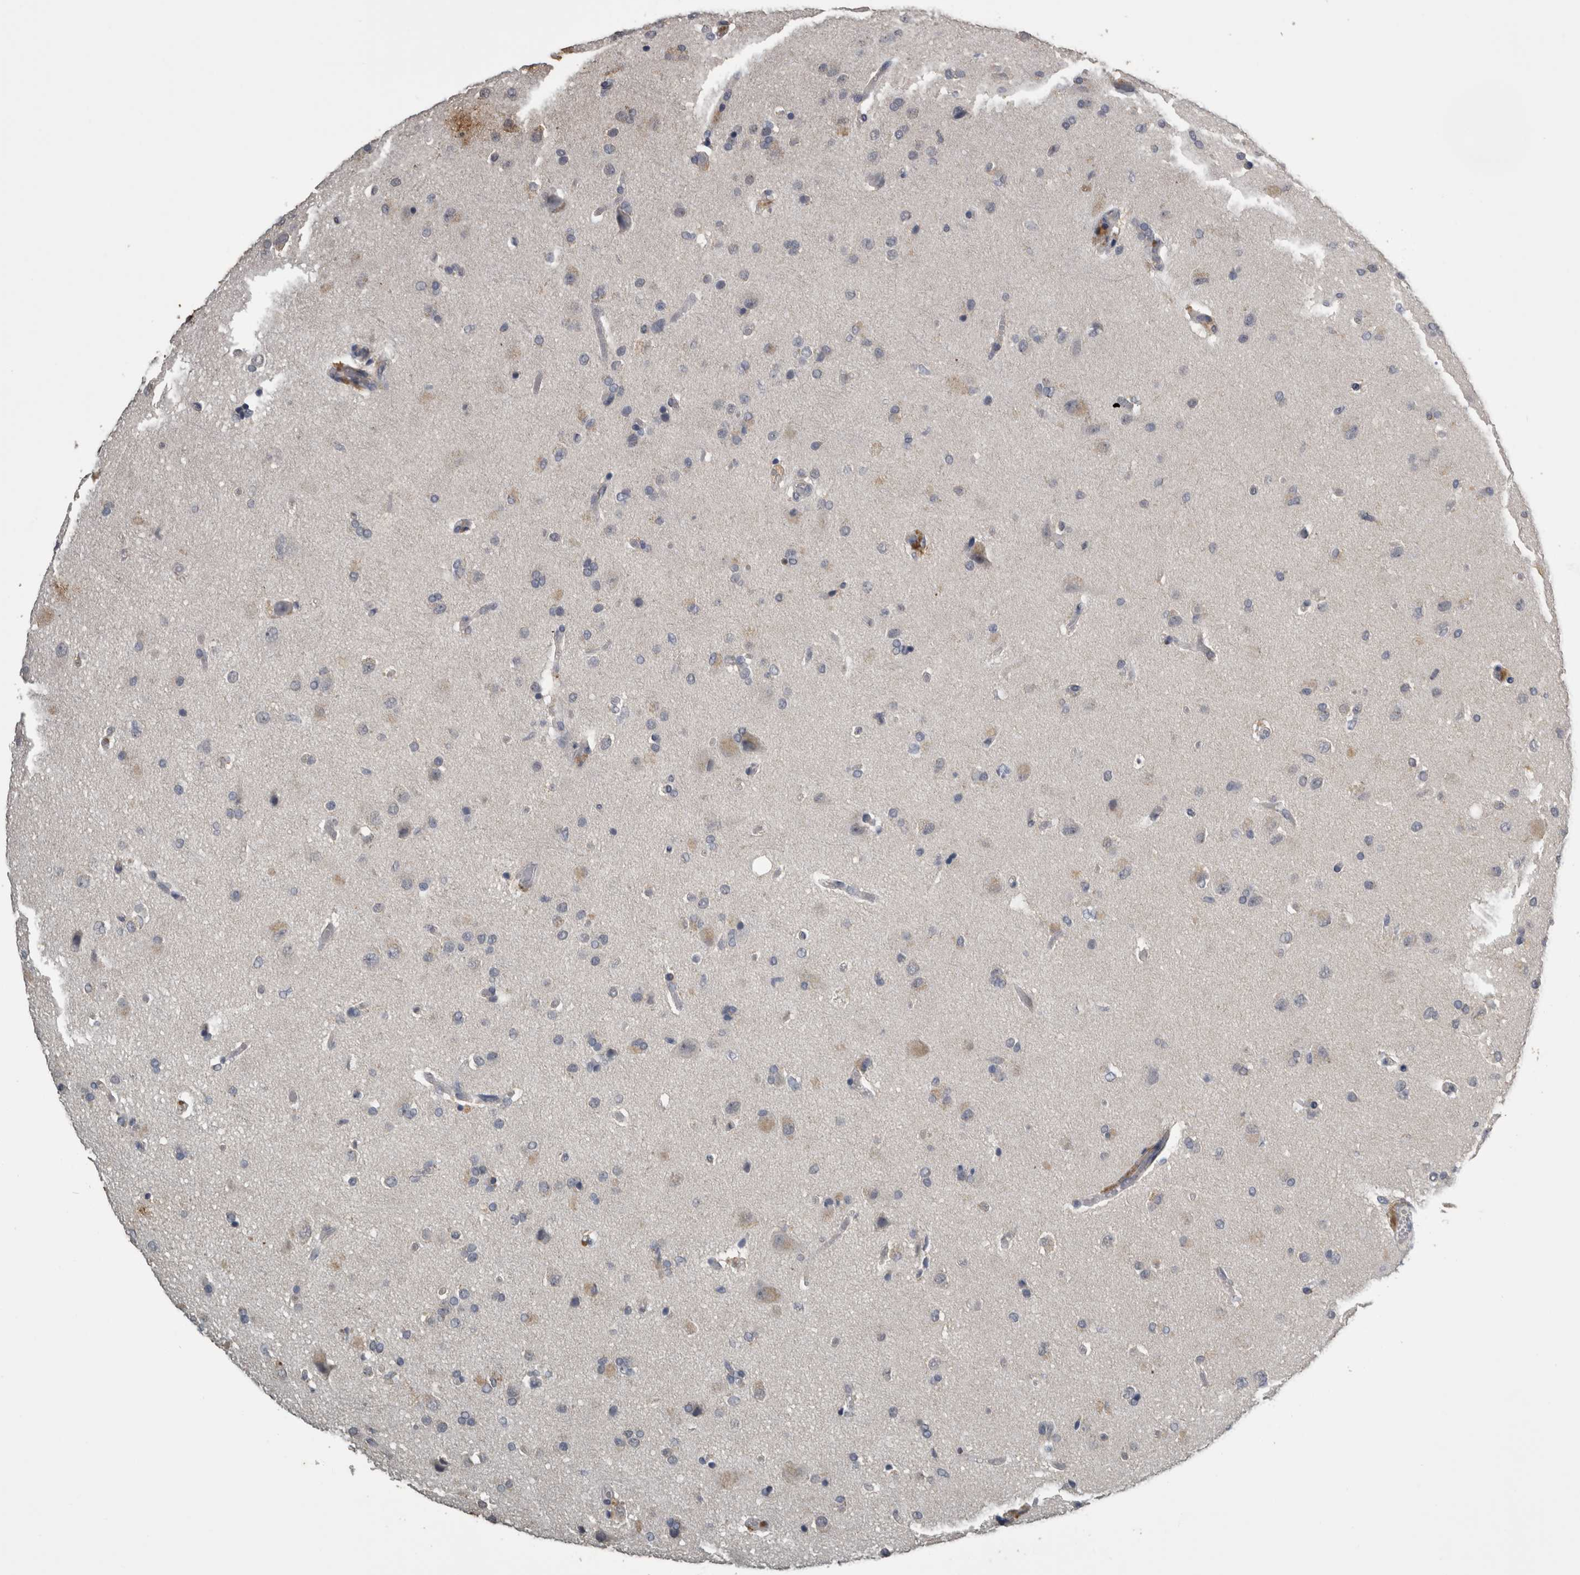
{"staining": {"intensity": "negative", "quantity": "none", "location": "none"}, "tissue": "glioma", "cell_type": "Tumor cells", "image_type": "cancer", "snomed": [{"axis": "morphology", "description": "Glioma, malignant, High grade"}, {"axis": "topography", "description": "Brain"}], "caption": "This is a image of immunohistochemistry staining of malignant glioma (high-grade), which shows no positivity in tumor cells. Brightfield microscopy of IHC stained with DAB (3,3'-diaminobenzidine) (brown) and hematoxylin (blue), captured at high magnification.", "gene": "PIK3AP1", "patient": {"sex": "male", "age": 72}}